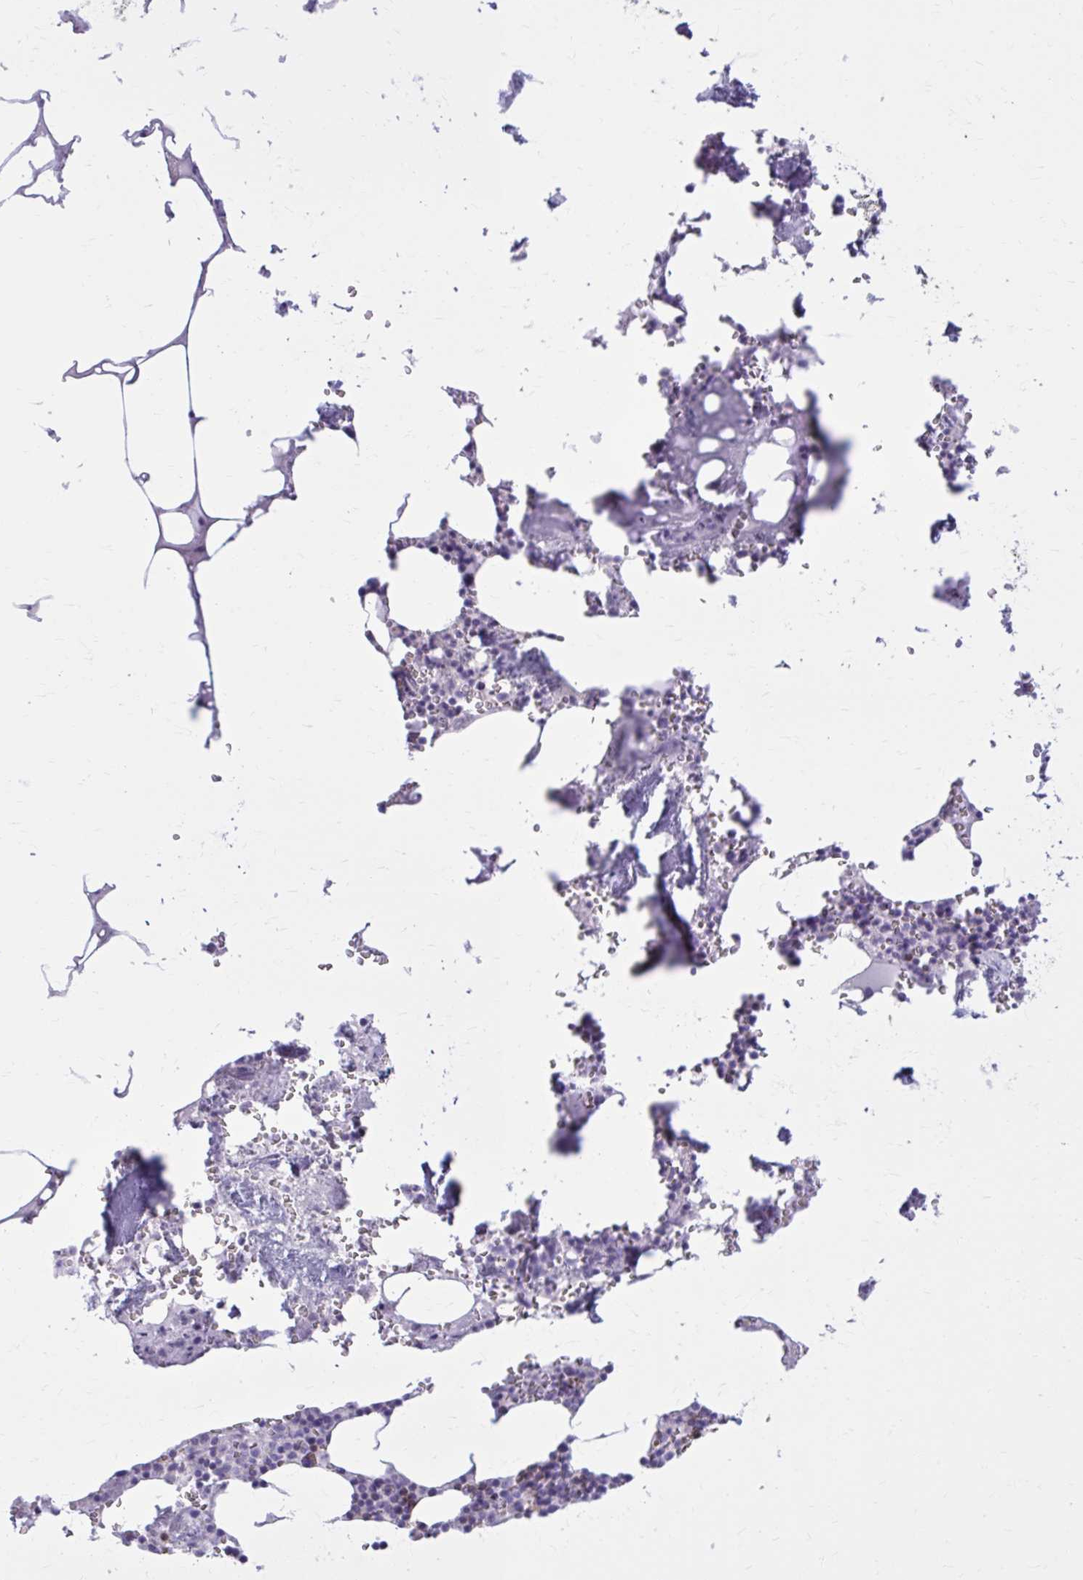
{"staining": {"intensity": "negative", "quantity": "none", "location": "none"}, "tissue": "bone marrow", "cell_type": "Hematopoietic cells", "image_type": "normal", "snomed": [{"axis": "morphology", "description": "Normal tissue, NOS"}, {"axis": "topography", "description": "Bone marrow"}], "caption": "The IHC photomicrograph has no significant positivity in hematopoietic cells of bone marrow.", "gene": "OR4B1", "patient": {"sex": "male", "age": 54}}